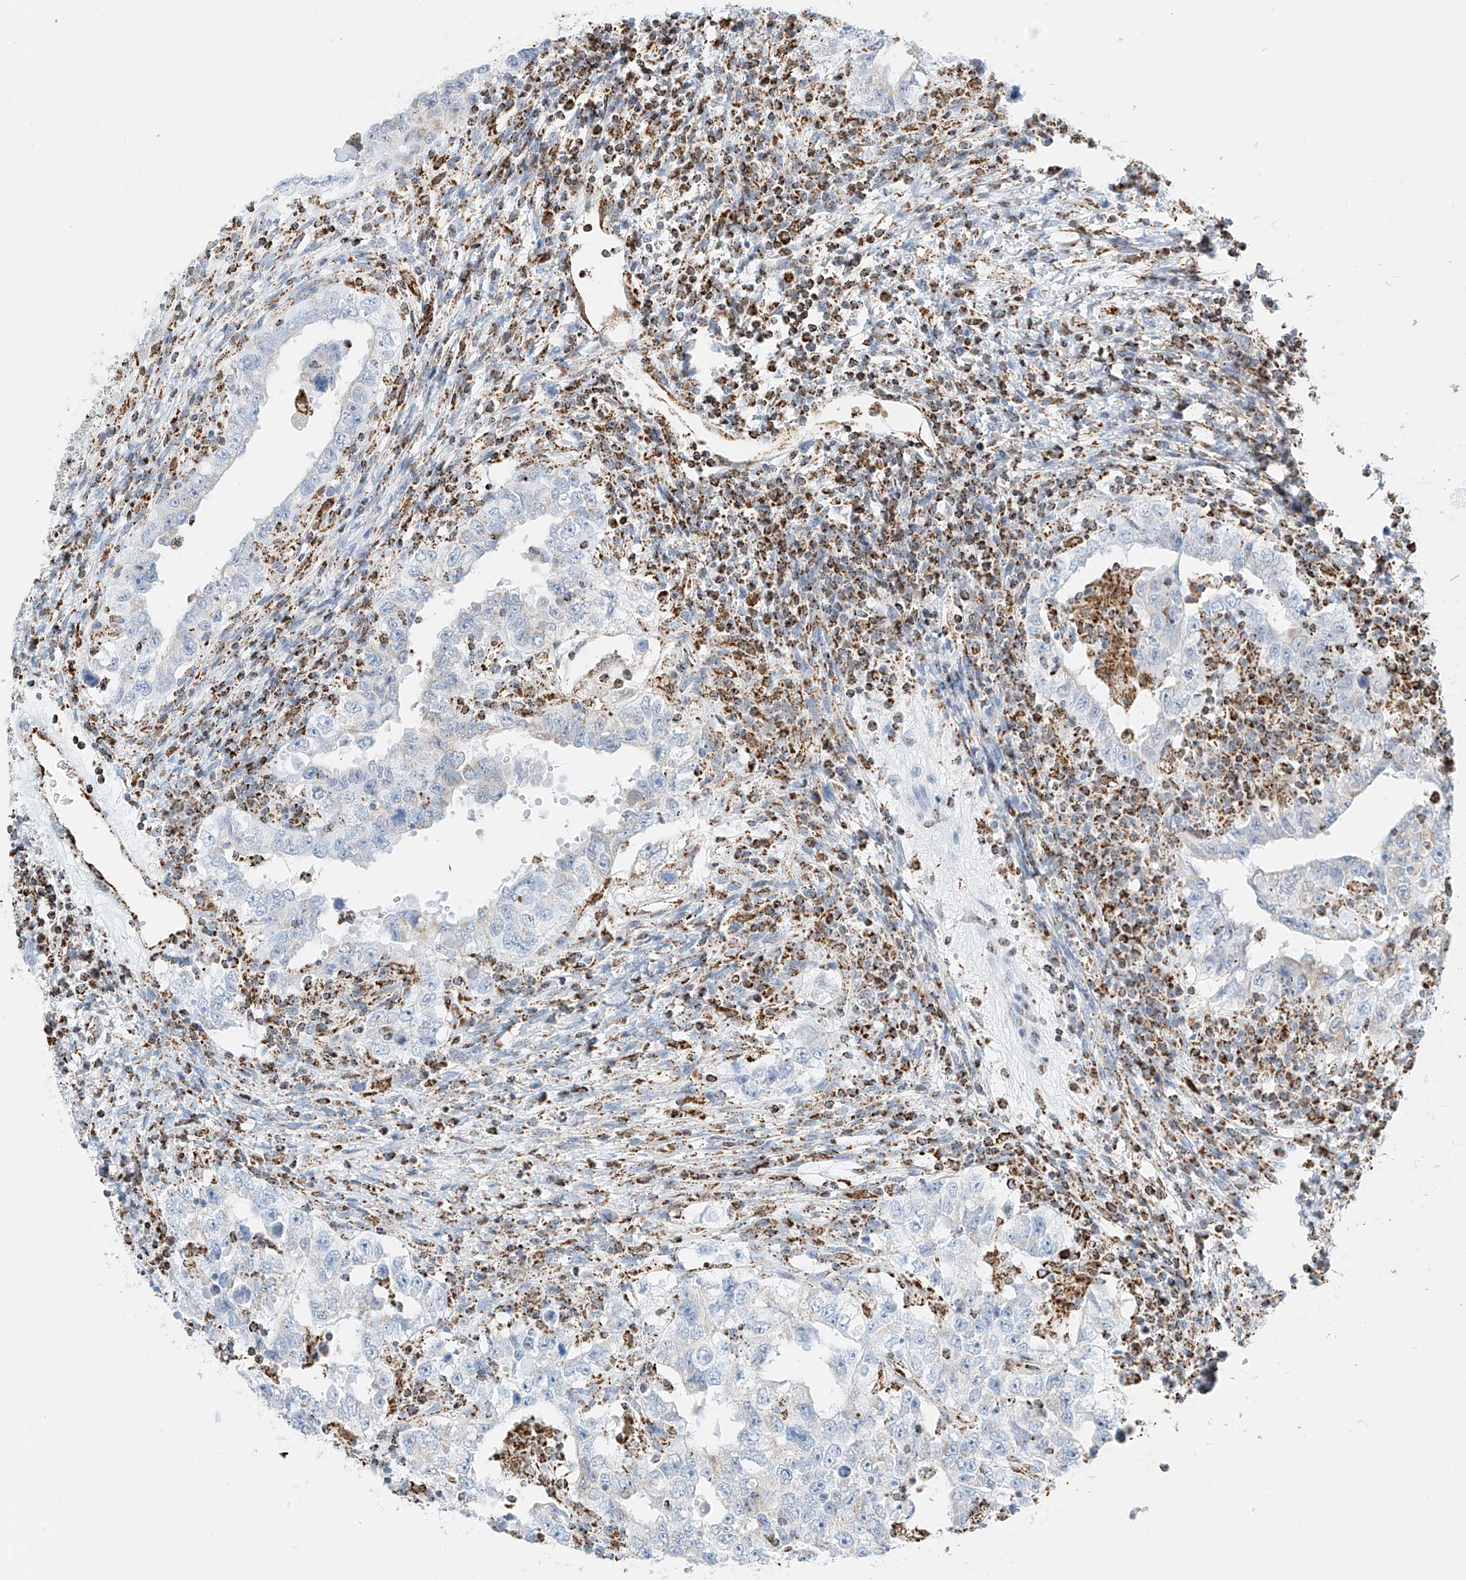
{"staining": {"intensity": "negative", "quantity": "none", "location": "none"}, "tissue": "testis cancer", "cell_type": "Tumor cells", "image_type": "cancer", "snomed": [{"axis": "morphology", "description": "Carcinoma, Embryonal, NOS"}, {"axis": "topography", "description": "Testis"}], "caption": "The photomicrograph demonstrates no staining of tumor cells in testis cancer.", "gene": "PPA2", "patient": {"sex": "male", "age": 26}}